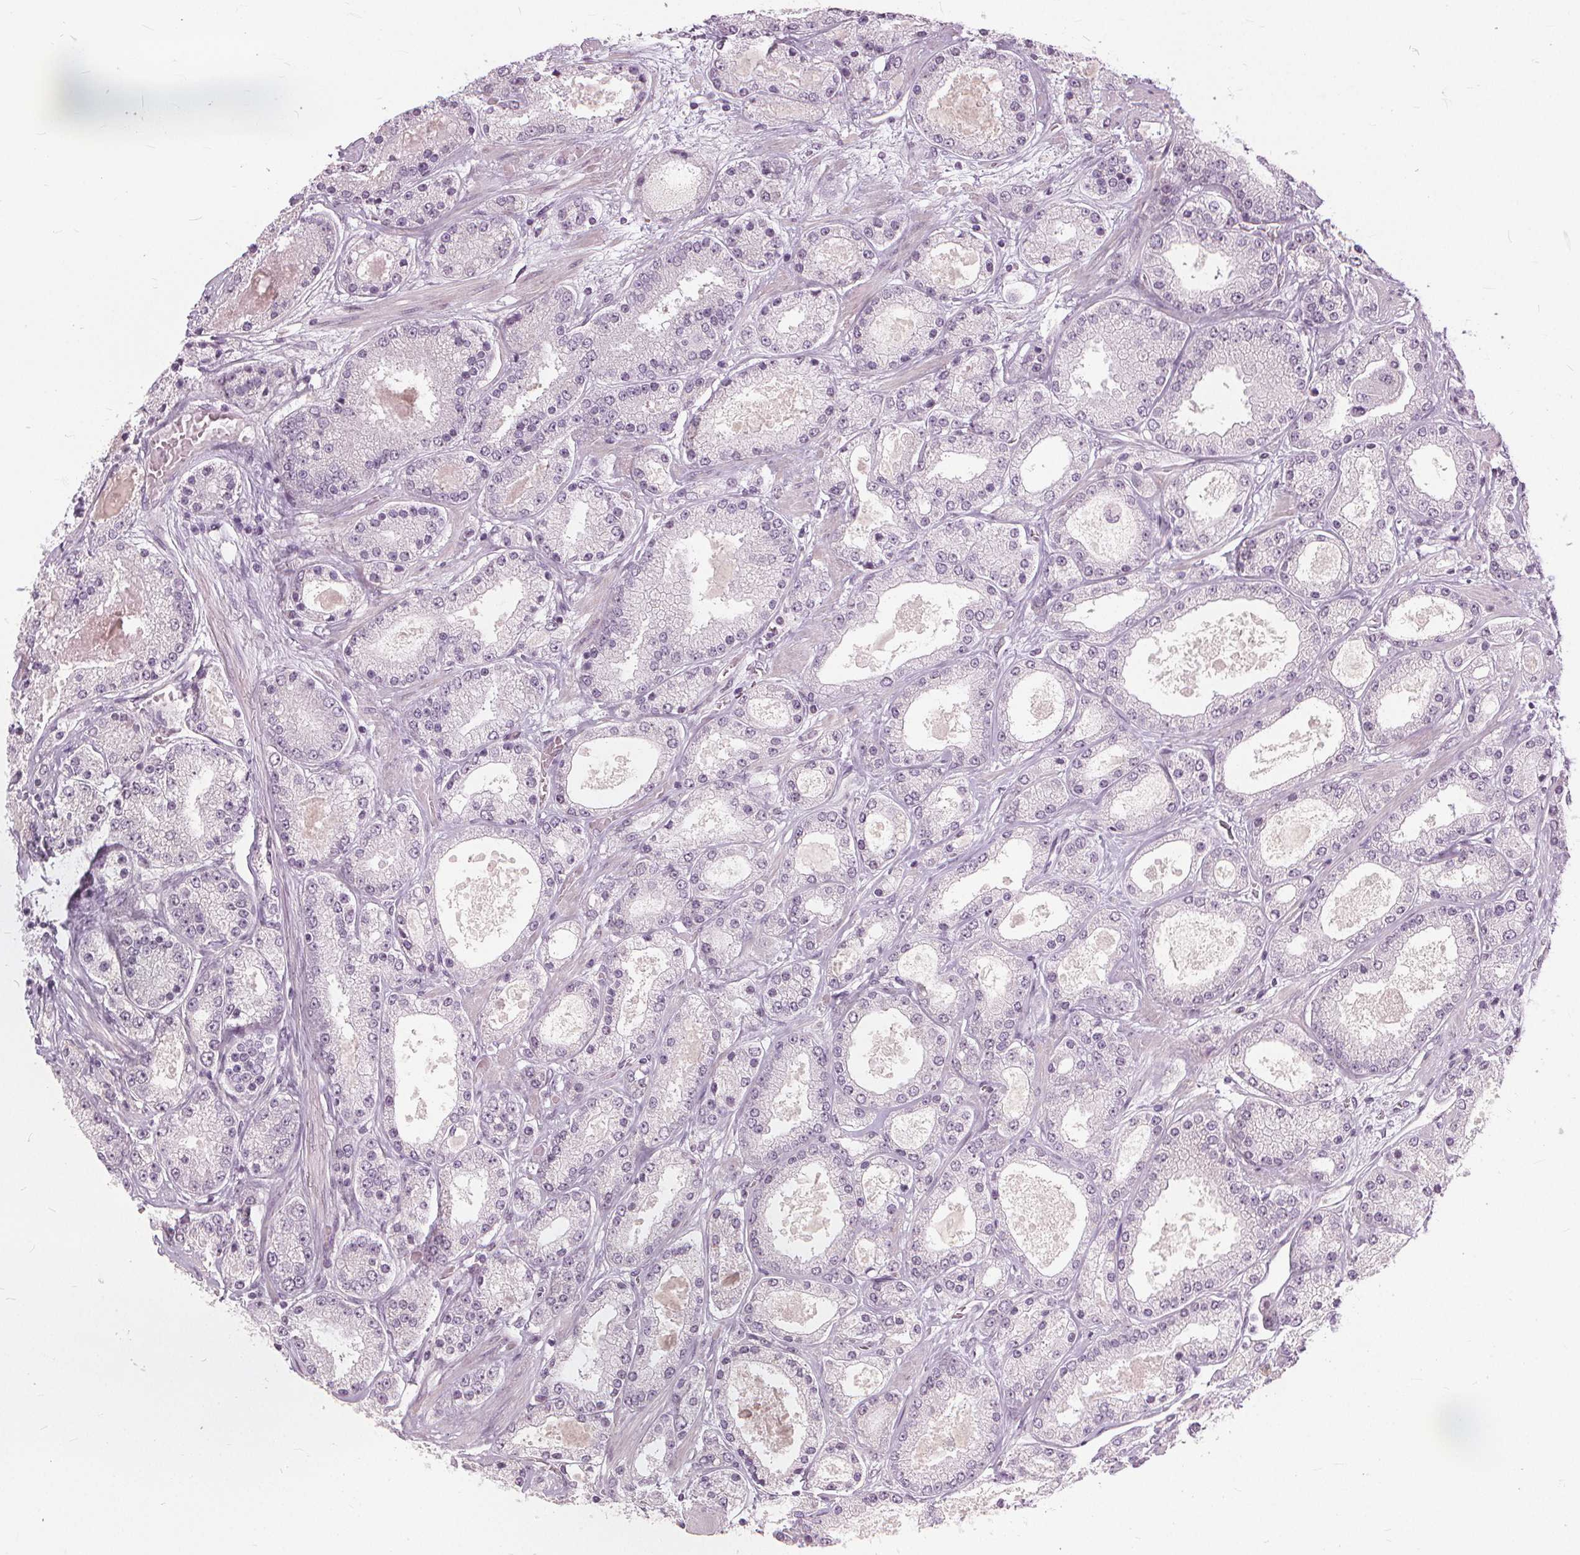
{"staining": {"intensity": "negative", "quantity": "none", "location": "none"}, "tissue": "prostate cancer", "cell_type": "Tumor cells", "image_type": "cancer", "snomed": [{"axis": "morphology", "description": "Adenocarcinoma, High grade"}, {"axis": "topography", "description": "Prostate"}], "caption": "This is an immunohistochemistry (IHC) image of prostate adenocarcinoma (high-grade). There is no positivity in tumor cells.", "gene": "SFTPD", "patient": {"sex": "male", "age": 67}}